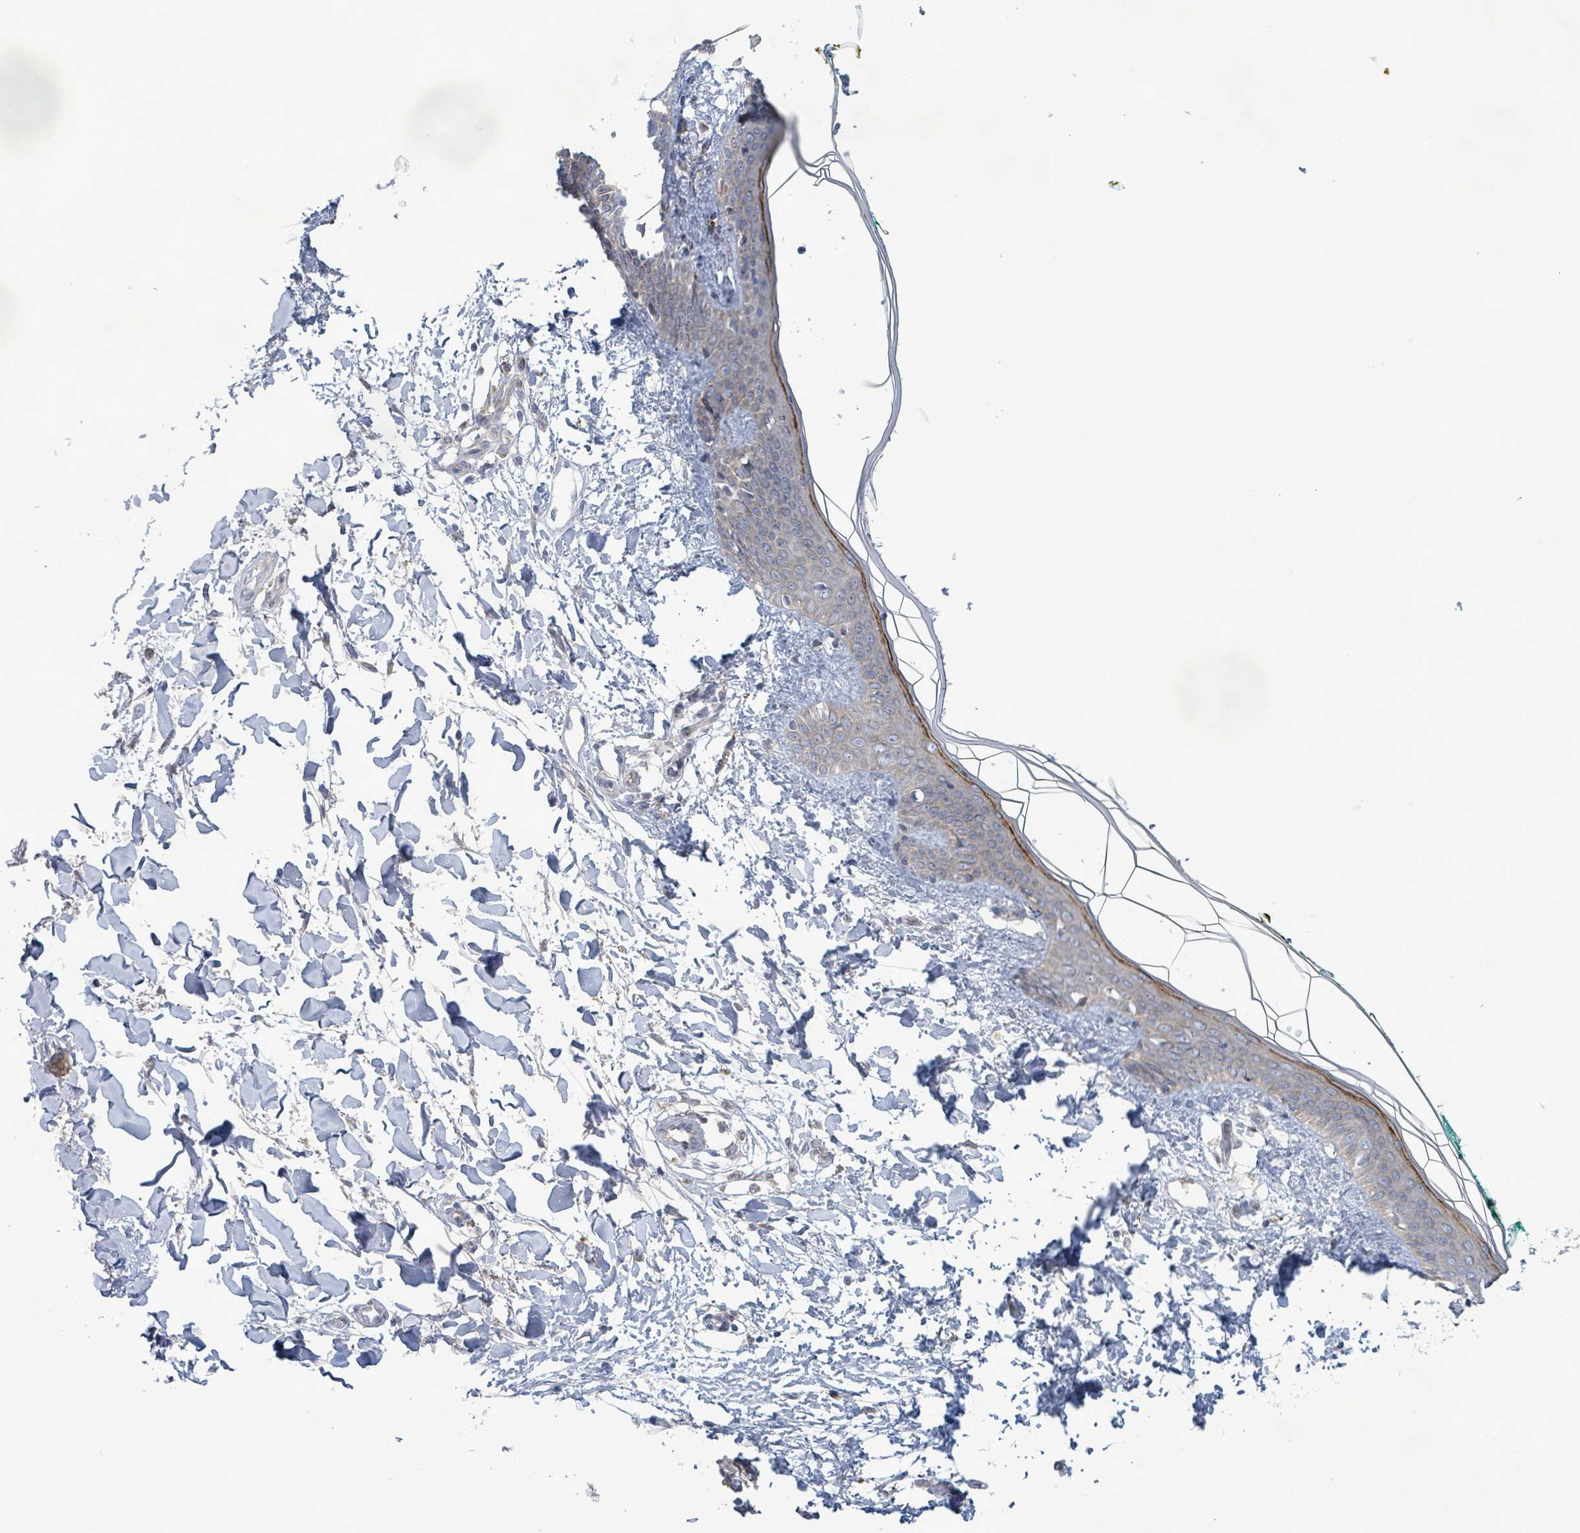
{"staining": {"intensity": "negative", "quantity": "none", "location": "none"}, "tissue": "skin", "cell_type": "Fibroblasts", "image_type": "normal", "snomed": [{"axis": "morphology", "description": "Normal tissue, NOS"}, {"axis": "topography", "description": "Skin"}], "caption": "IHC histopathology image of normal skin: human skin stained with DAB shows no significant protein expression in fibroblasts.", "gene": "ATP13A1", "patient": {"sex": "female", "age": 34}}